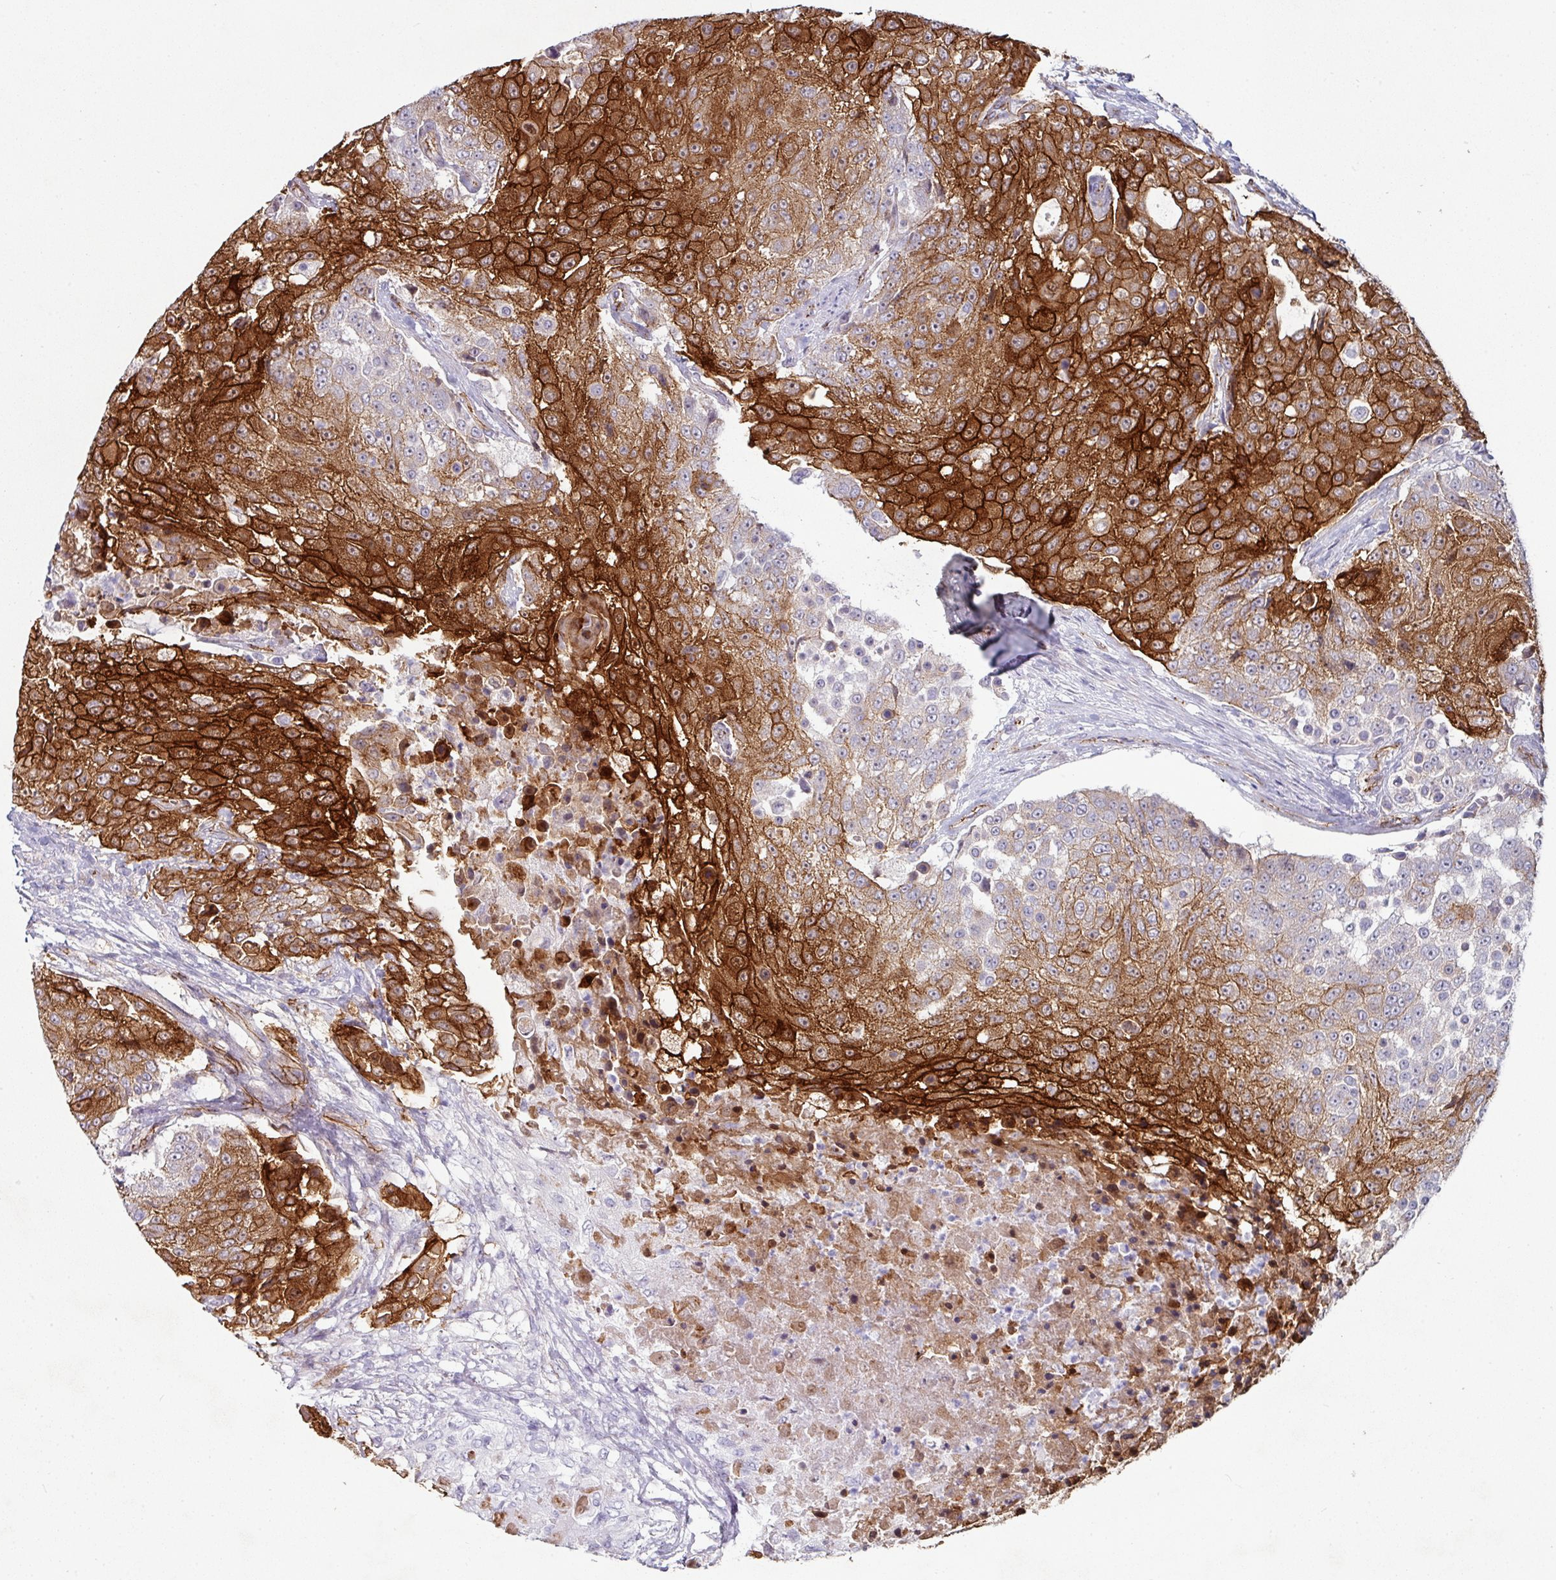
{"staining": {"intensity": "strong", "quantity": ">75%", "location": "cytoplasmic/membranous"}, "tissue": "urothelial cancer", "cell_type": "Tumor cells", "image_type": "cancer", "snomed": [{"axis": "morphology", "description": "Urothelial carcinoma, High grade"}, {"axis": "topography", "description": "Urinary bladder"}], "caption": "Strong cytoplasmic/membranous expression is present in about >75% of tumor cells in urothelial carcinoma (high-grade).", "gene": "JUP", "patient": {"sex": "female", "age": 63}}